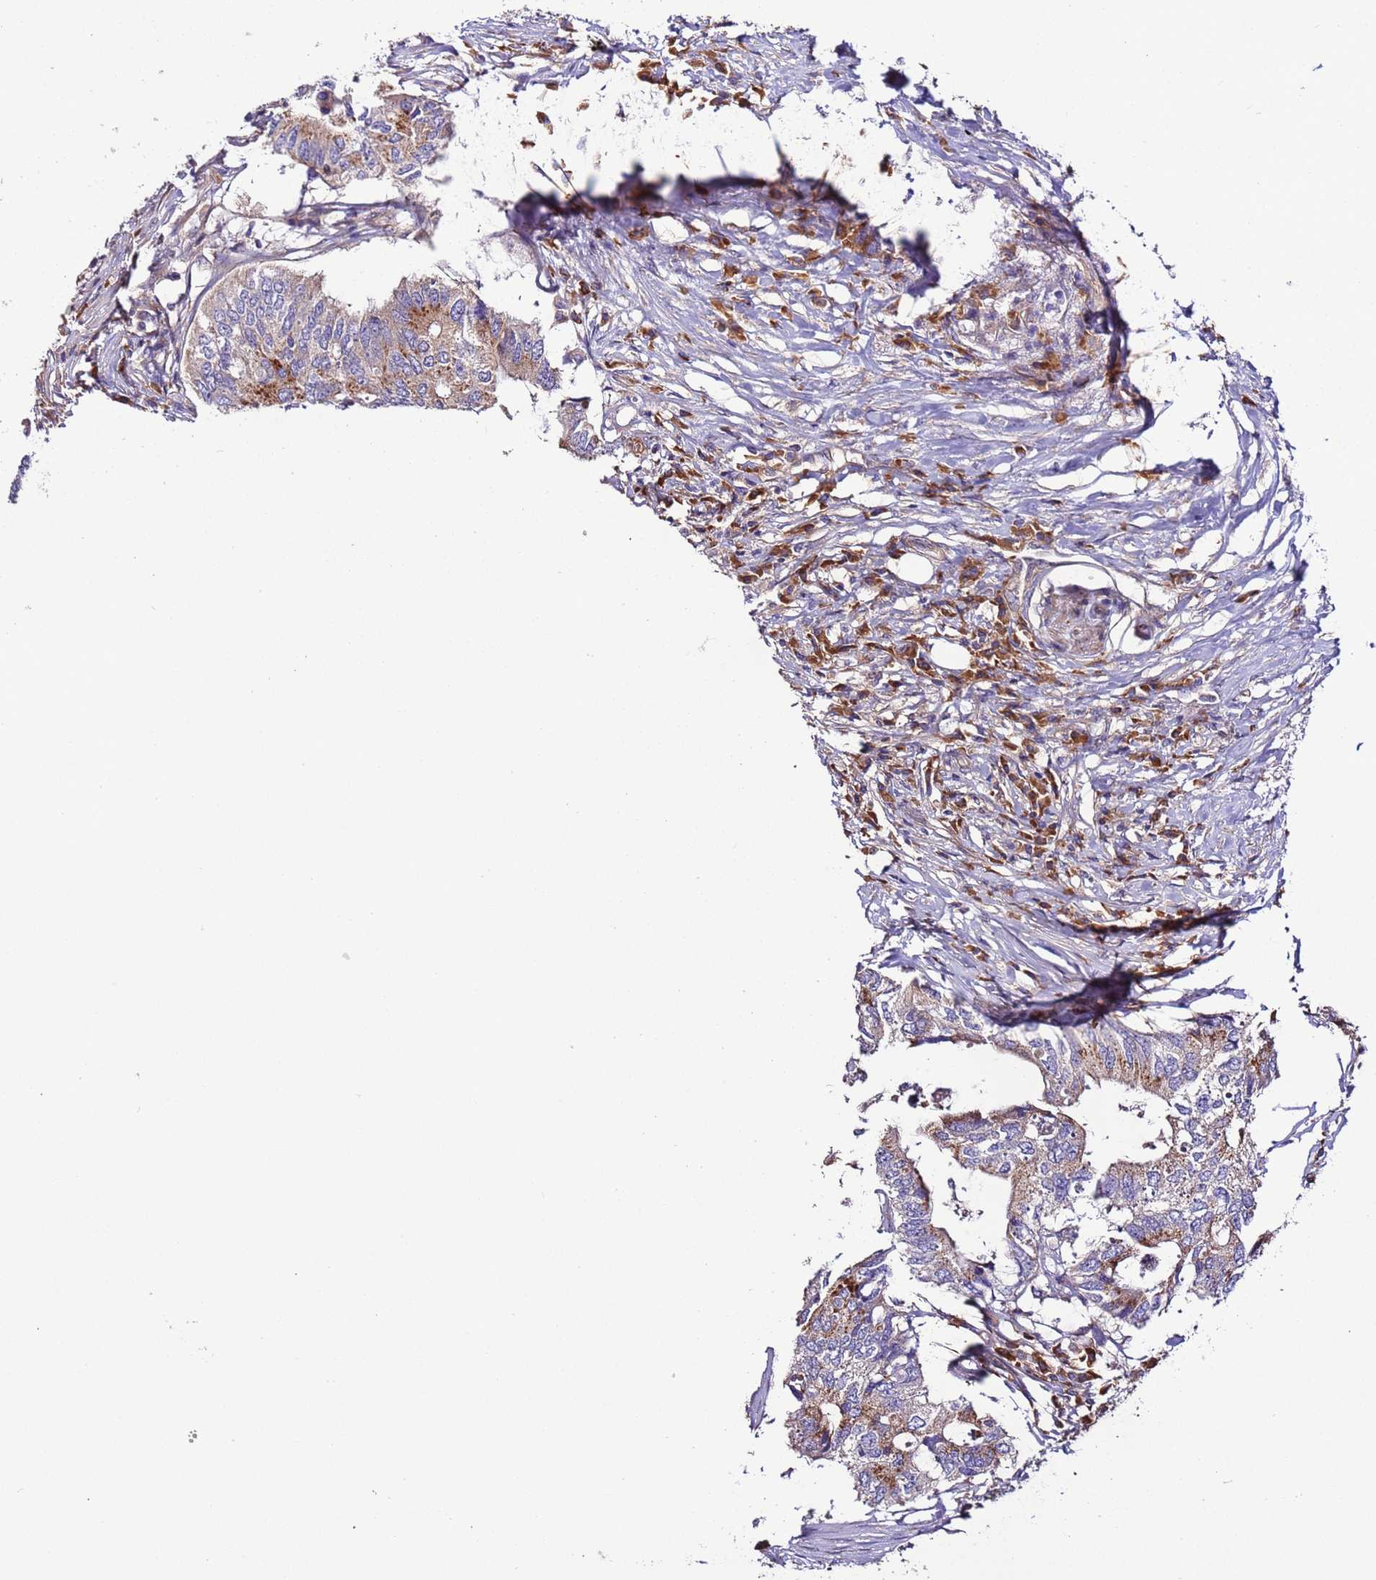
{"staining": {"intensity": "moderate", "quantity": "25%-75%", "location": "cytoplasmic/membranous"}, "tissue": "colorectal cancer", "cell_type": "Tumor cells", "image_type": "cancer", "snomed": [{"axis": "morphology", "description": "Adenocarcinoma, NOS"}, {"axis": "topography", "description": "Colon"}], "caption": "Moderate cytoplasmic/membranous protein positivity is present in about 25%-75% of tumor cells in colorectal cancer (adenocarcinoma).", "gene": "SPCS1", "patient": {"sex": "male", "age": 71}}